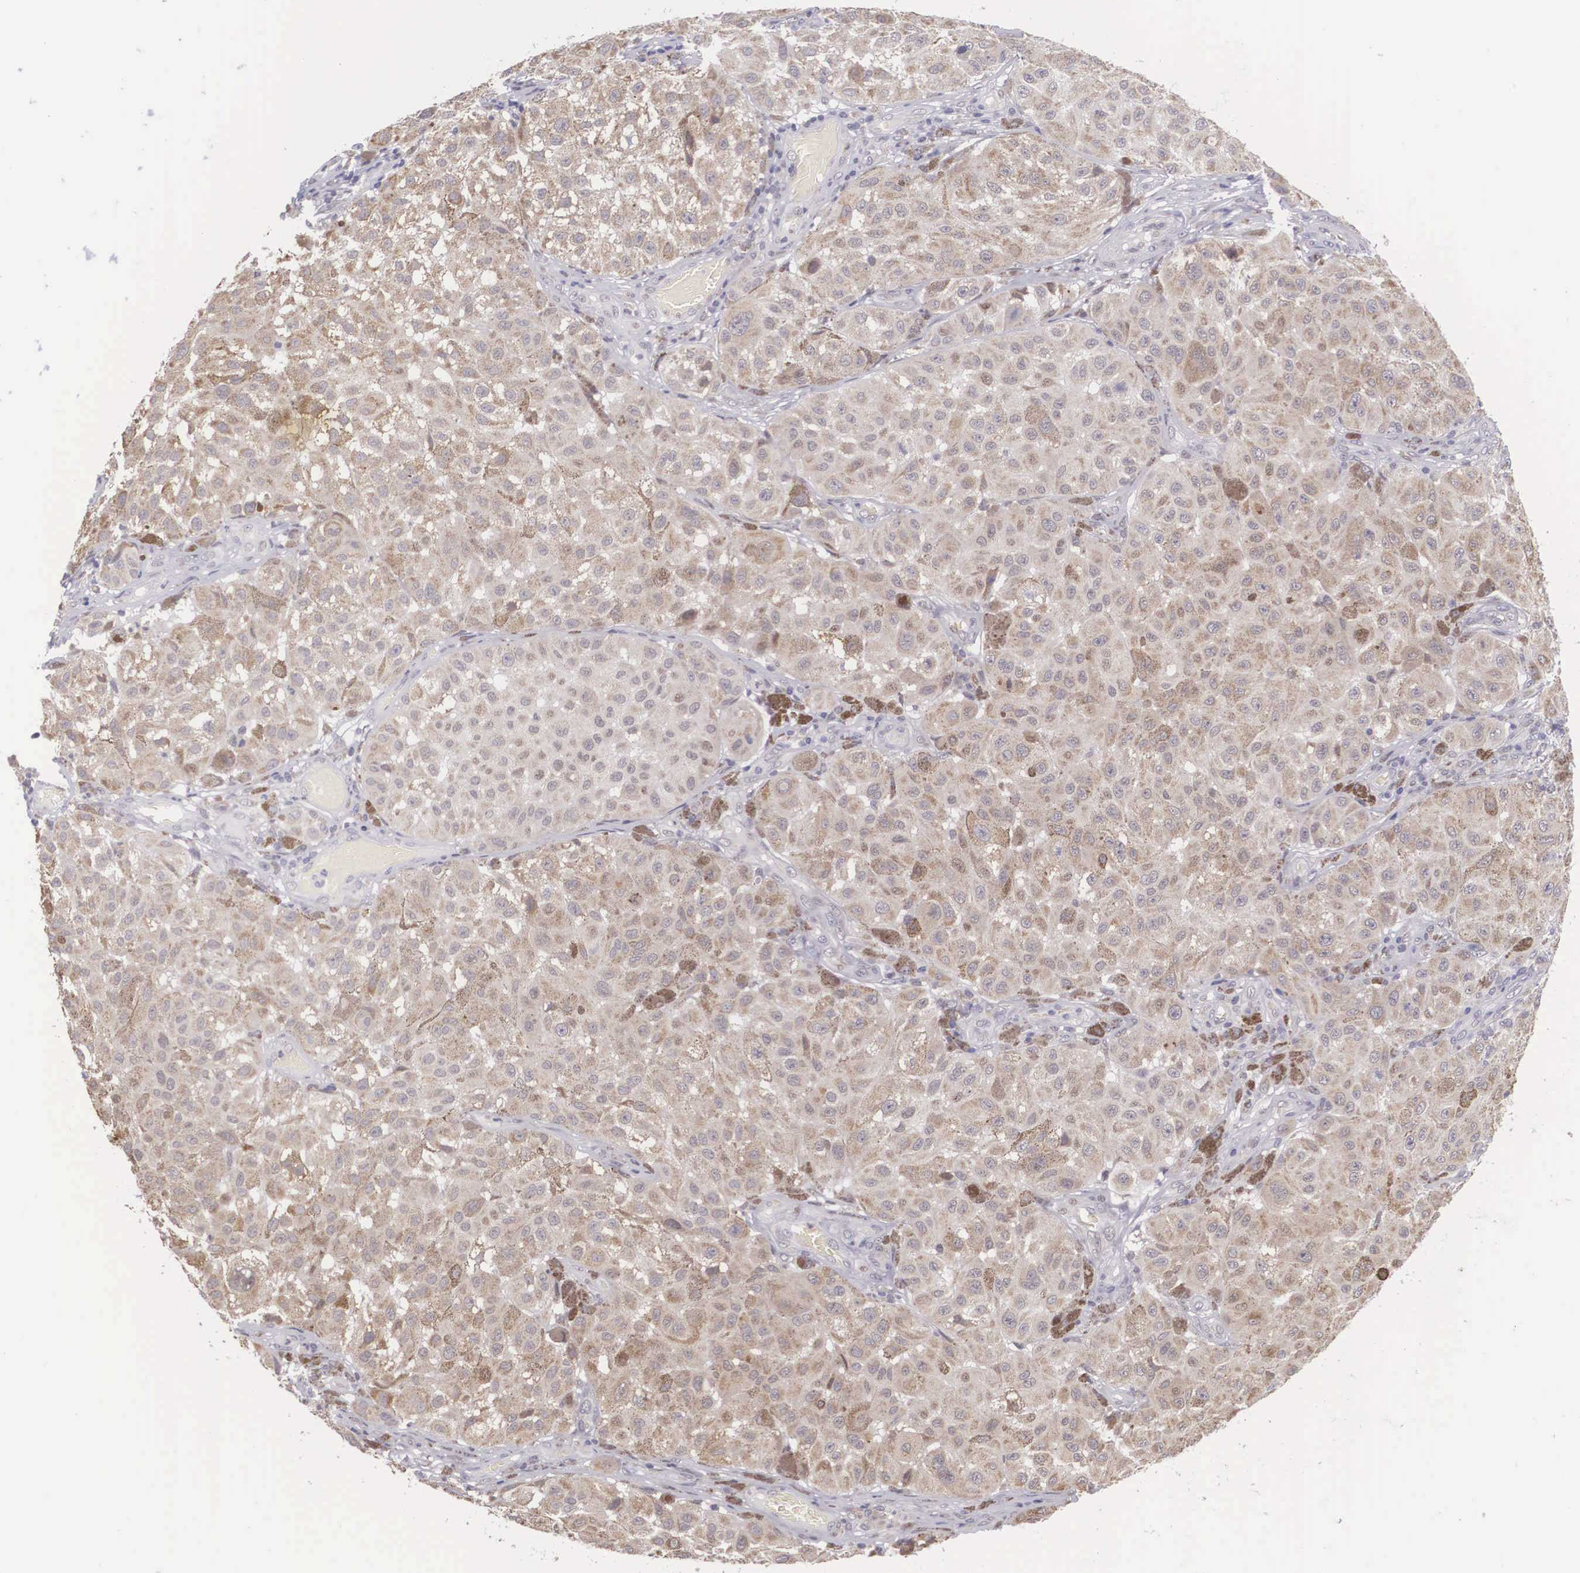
{"staining": {"intensity": "weak", "quantity": ">75%", "location": "cytoplasmic/membranous"}, "tissue": "melanoma", "cell_type": "Tumor cells", "image_type": "cancer", "snomed": [{"axis": "morphology", "description": "Malignant melanoma, NOS"}, {"axis": "topography", "description": "Skin"}], "caption": "Malignant melanoma stained with a protein marker exhibits weak staining in tumor cells.", "gene": "SLC25A21", "patient": {"sex": "female", "age": 64}}